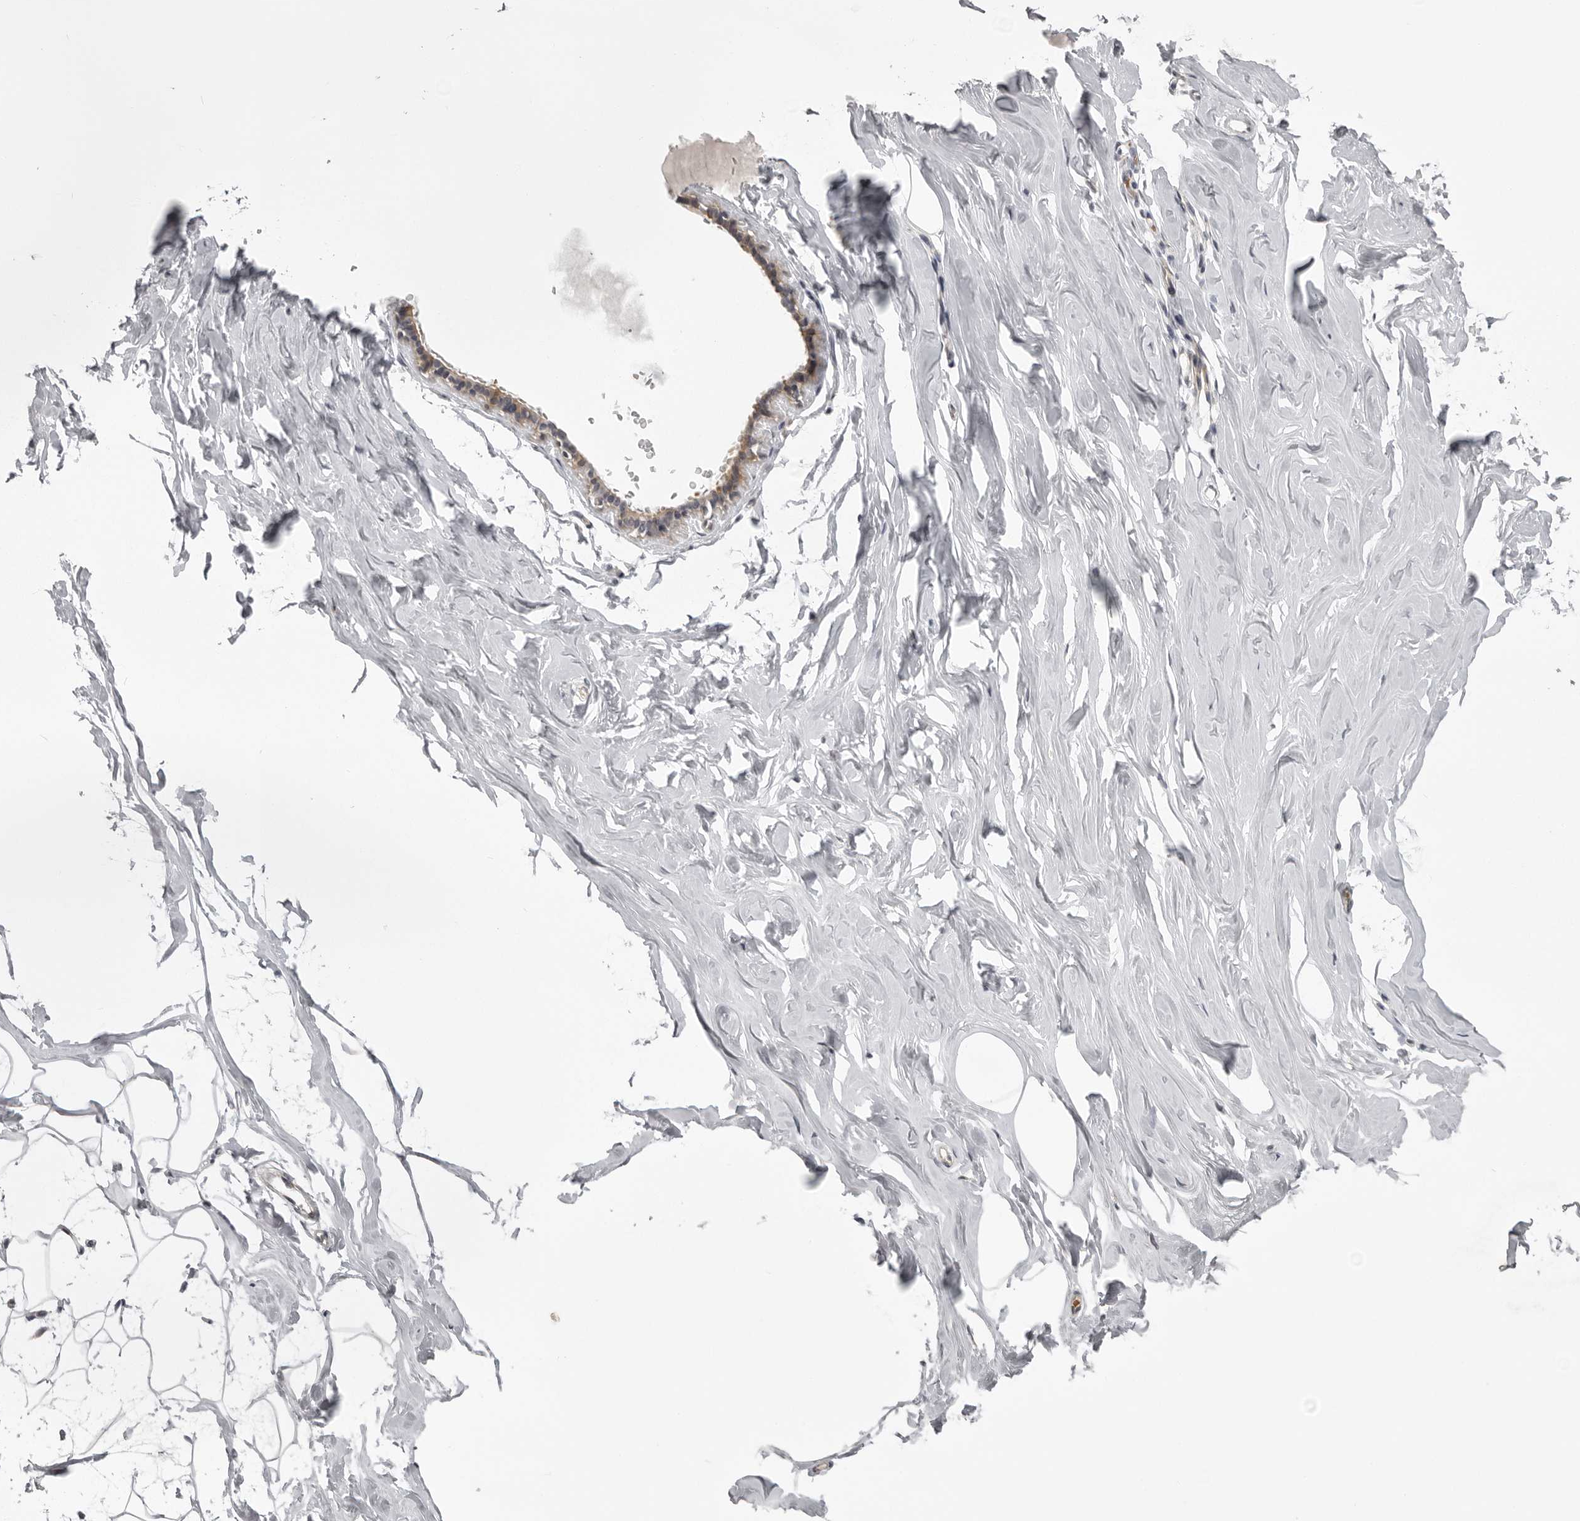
{"staining": {"intensity": "negative", "quantity": "none", "location": "none"}, "tissue": "adipose tissue", "cell_type": "Adipocytes", "image_type": "normal", "snomed": [{"axis": "morphology", "description": "Normal tissue, NOS"}, {"axis": "morphology", "description": "Fibrosis, NOS"}, {"axis": "topography", "description": "Breast"}, {"axis": "topography", "description": "Adipose tissue"}], "caption": "This is a image of IHC staining of normal adipose tissue, which shows no positivity in adipocytes.", "gene": "EPHA10", "patient": {"sex": "female", "age": 39}}